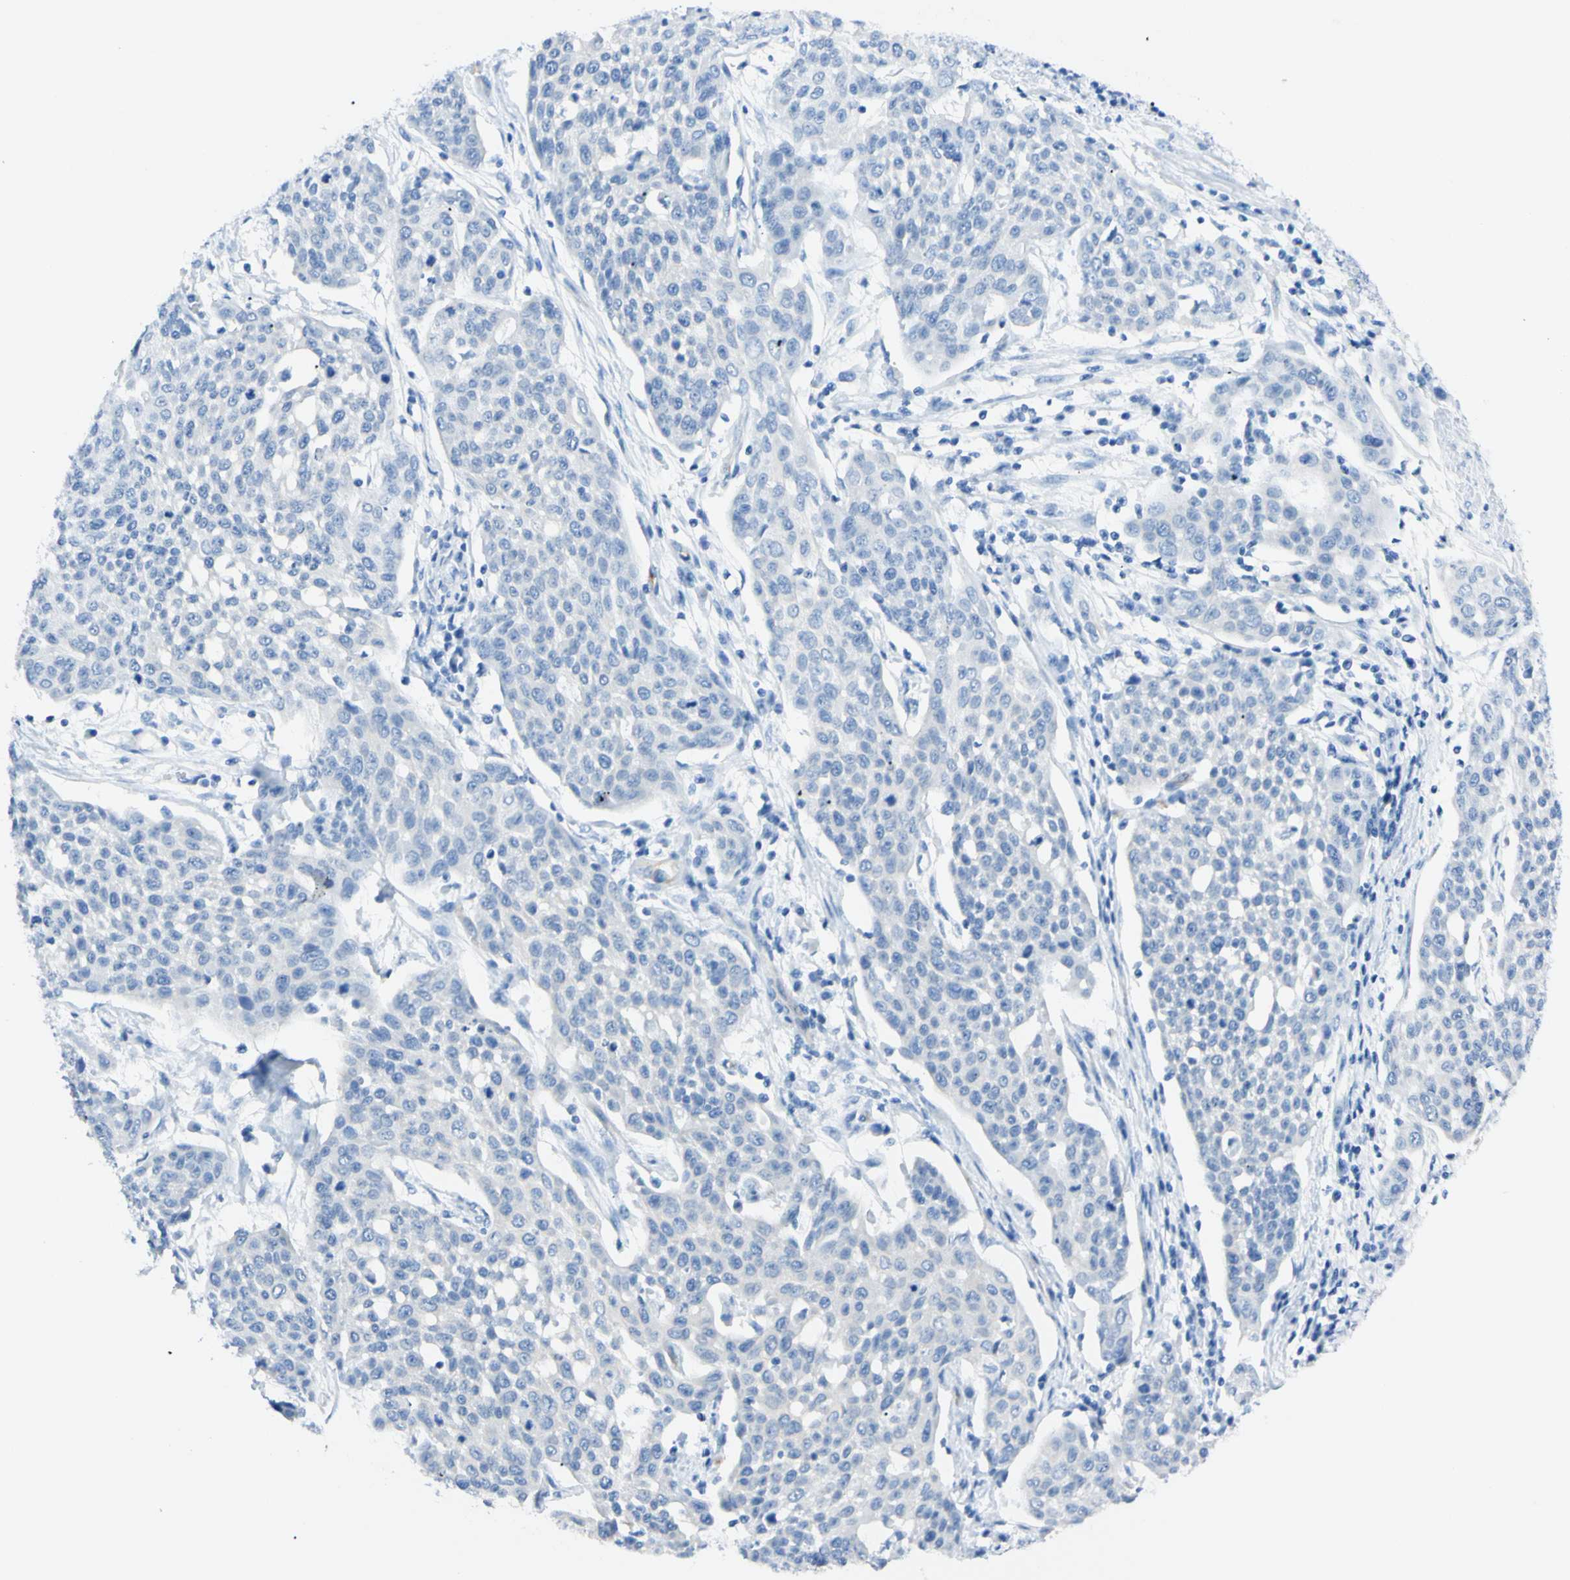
{"staining": {"intensity": "negative", "quantity": "none", "location": "none"}, "tissue": "cervical cancer", "cell_type": "Tumor cells", "image_type": "cancer", "snomed": [{"axis": "morphology", "description": "Squamous cell carcinoma, NOS"}, {"axis": "topography", "description": "Cervix"}], "caption": "The photomicrograph exhibits no significant staining in tumor cells of squamous cell carcinoma (cervical).", "gene": "FOLH1", "patient": {"sex": "female", "age": 34}}